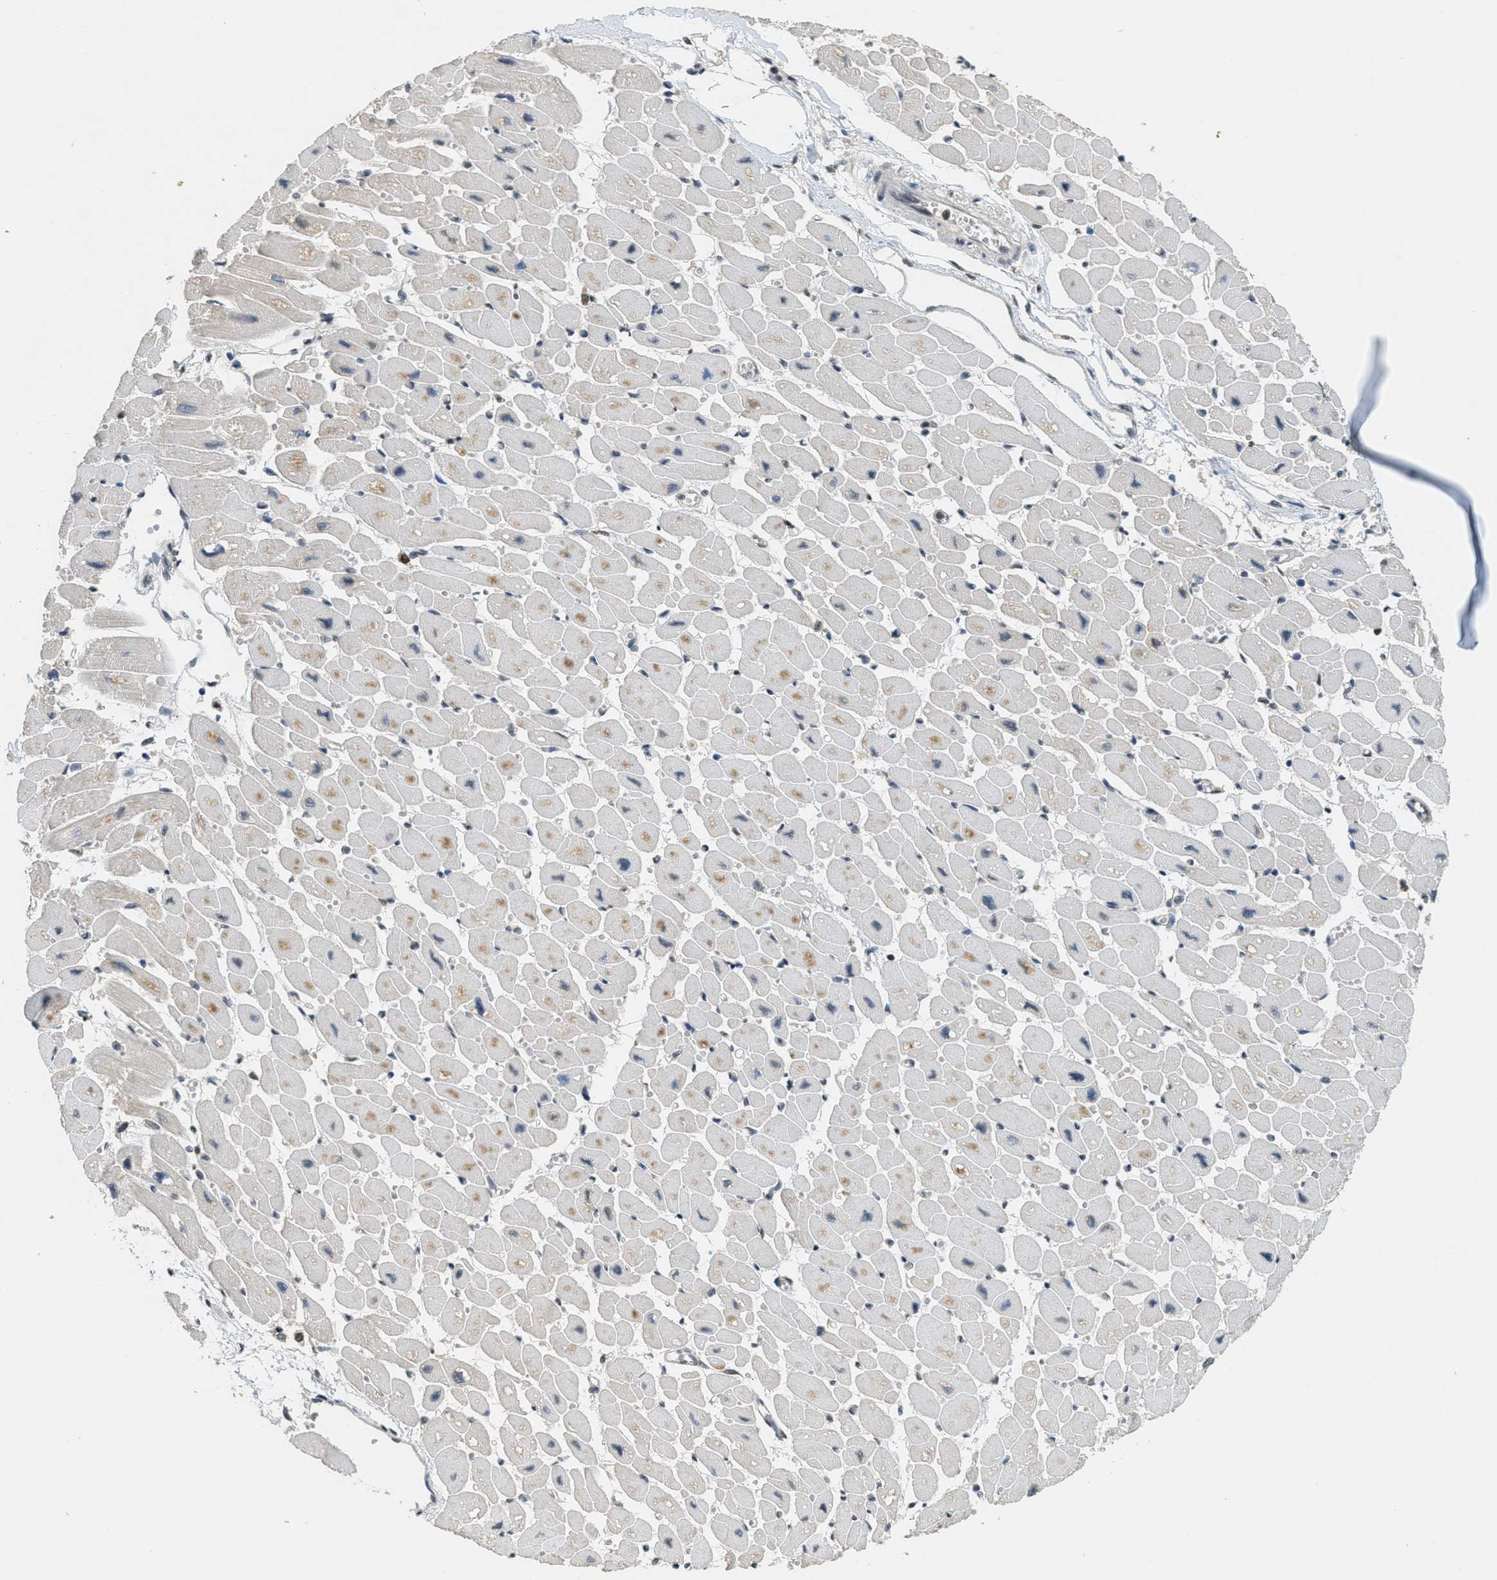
{"staining": {"intensity": "weak", "quantity": "<25%", "location": "cytoplasmic/membranous"}, "tissue": "heart muscle", "cell_type": "Cardiomyocytes", "image_type": "normal", "snomed": [{"axis": "morphology", "description": "Normal tissue, NOS"}, {"axis": "topography", "description": "Heart"}], "caption": "This is a micrograph of immunohistochemistry (IHC) staining of benign heart muscle, which shows no expression in cardiomyocytes.", "gene": "DNAJB1", "patient": {"sex": "female", "age": 54}}